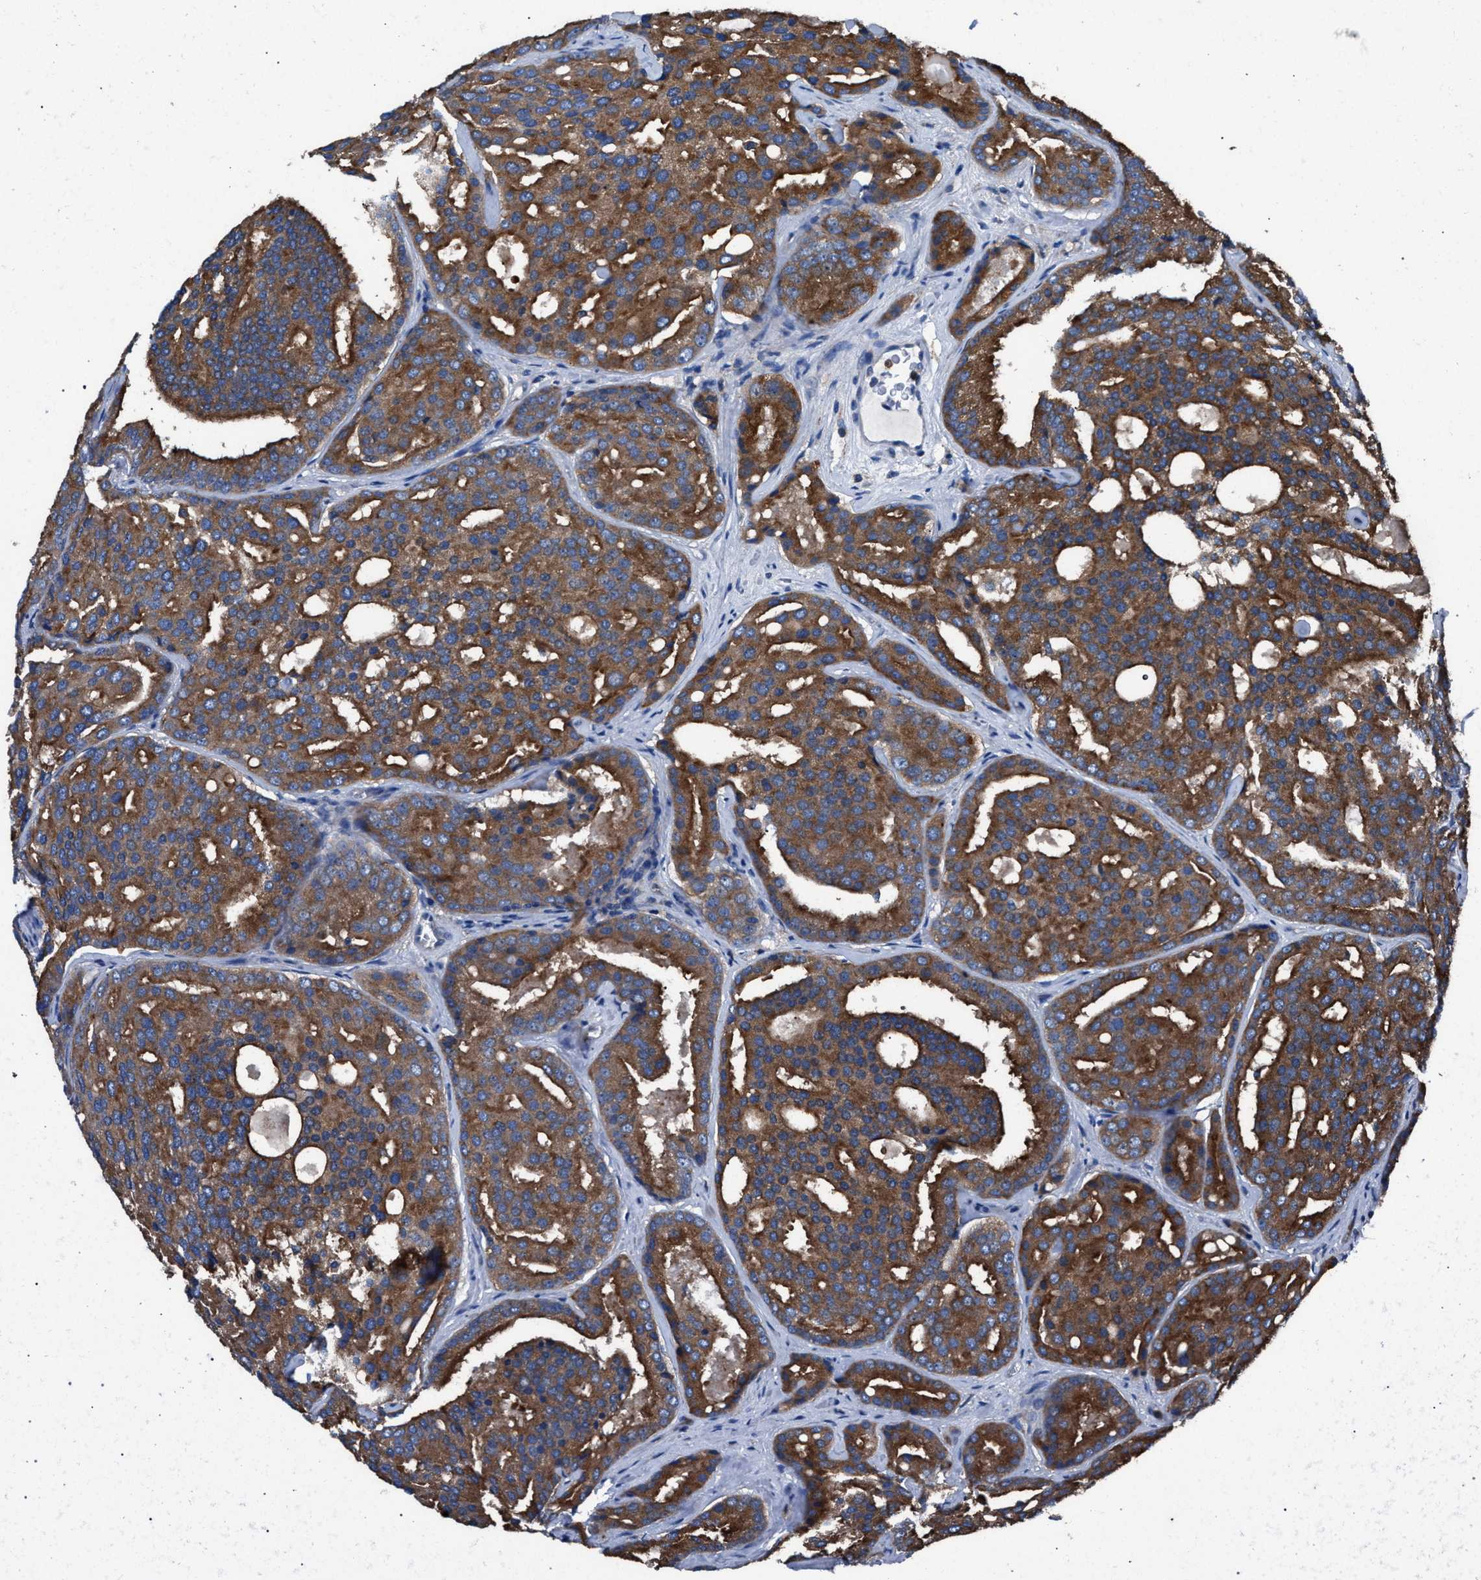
{"staining": {"intensity": "moderate", "quantity": ">75%", "location": "cytoplasmic/membranous"}, "tissue": "prostate cancer", "cell_type": "Tumor cells", "image_type": "cancer", "snomed": [{"axis": "morphology", "description": "Adenocarcinoma, High grade"}, {"axis": "topography", "description": "Prostate"}], "caption": "Protein expression analysis of human prostate high-grade adenocarcinoma reveals moderate cytoplasmic/membranous positivity in about >75% of tumor cells. (brown staining indicates protein expression, while blue staining denotes nuclei).", "gene": "ATP6V0A1", "patient": {"sex": "male", "age": 64}}